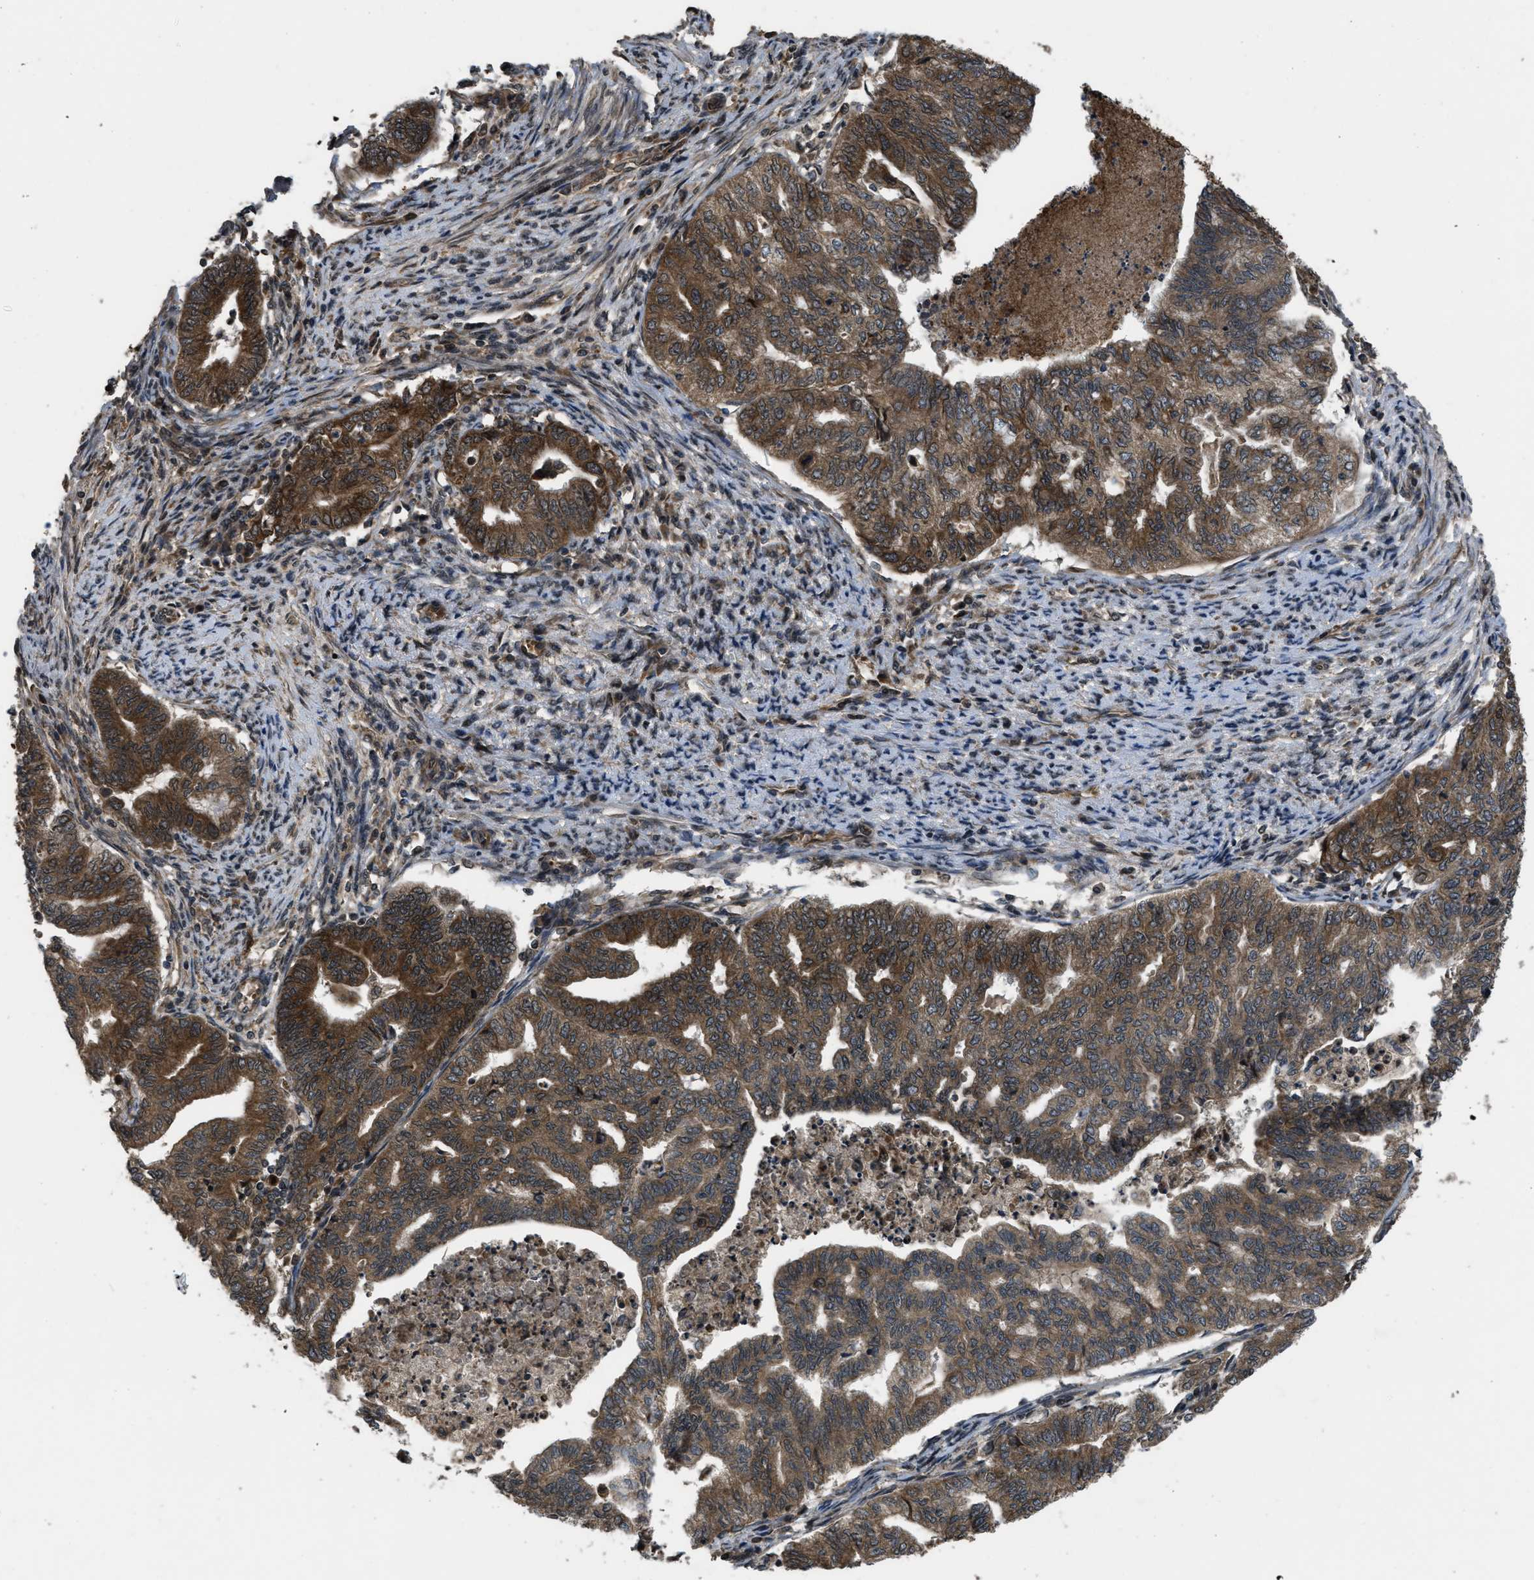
{"staining": {"intensity": "moderate", "quantity": ">75%", "location": "cytoplasmic/membranous,nuclear"}, "tissue": "endometrial cancer", "cell_type": "Tumor cells", "image_type": "cancer", "snomed": [{"axis": "morphology", "description": "Adenocarcinoma, NOS"}, {"axis": "topography", "description": "Endometrium"}], "caption": "An image showing moderate cytoplasmic/membranous and nuclear positivity in about >75% of tumor cells in endometrial cancer (adenocarcinoma), as visualized by brown immunohistochemical staining.", "gene": "SPTLC1", "patient": {"sex": "female", "age": 79}}